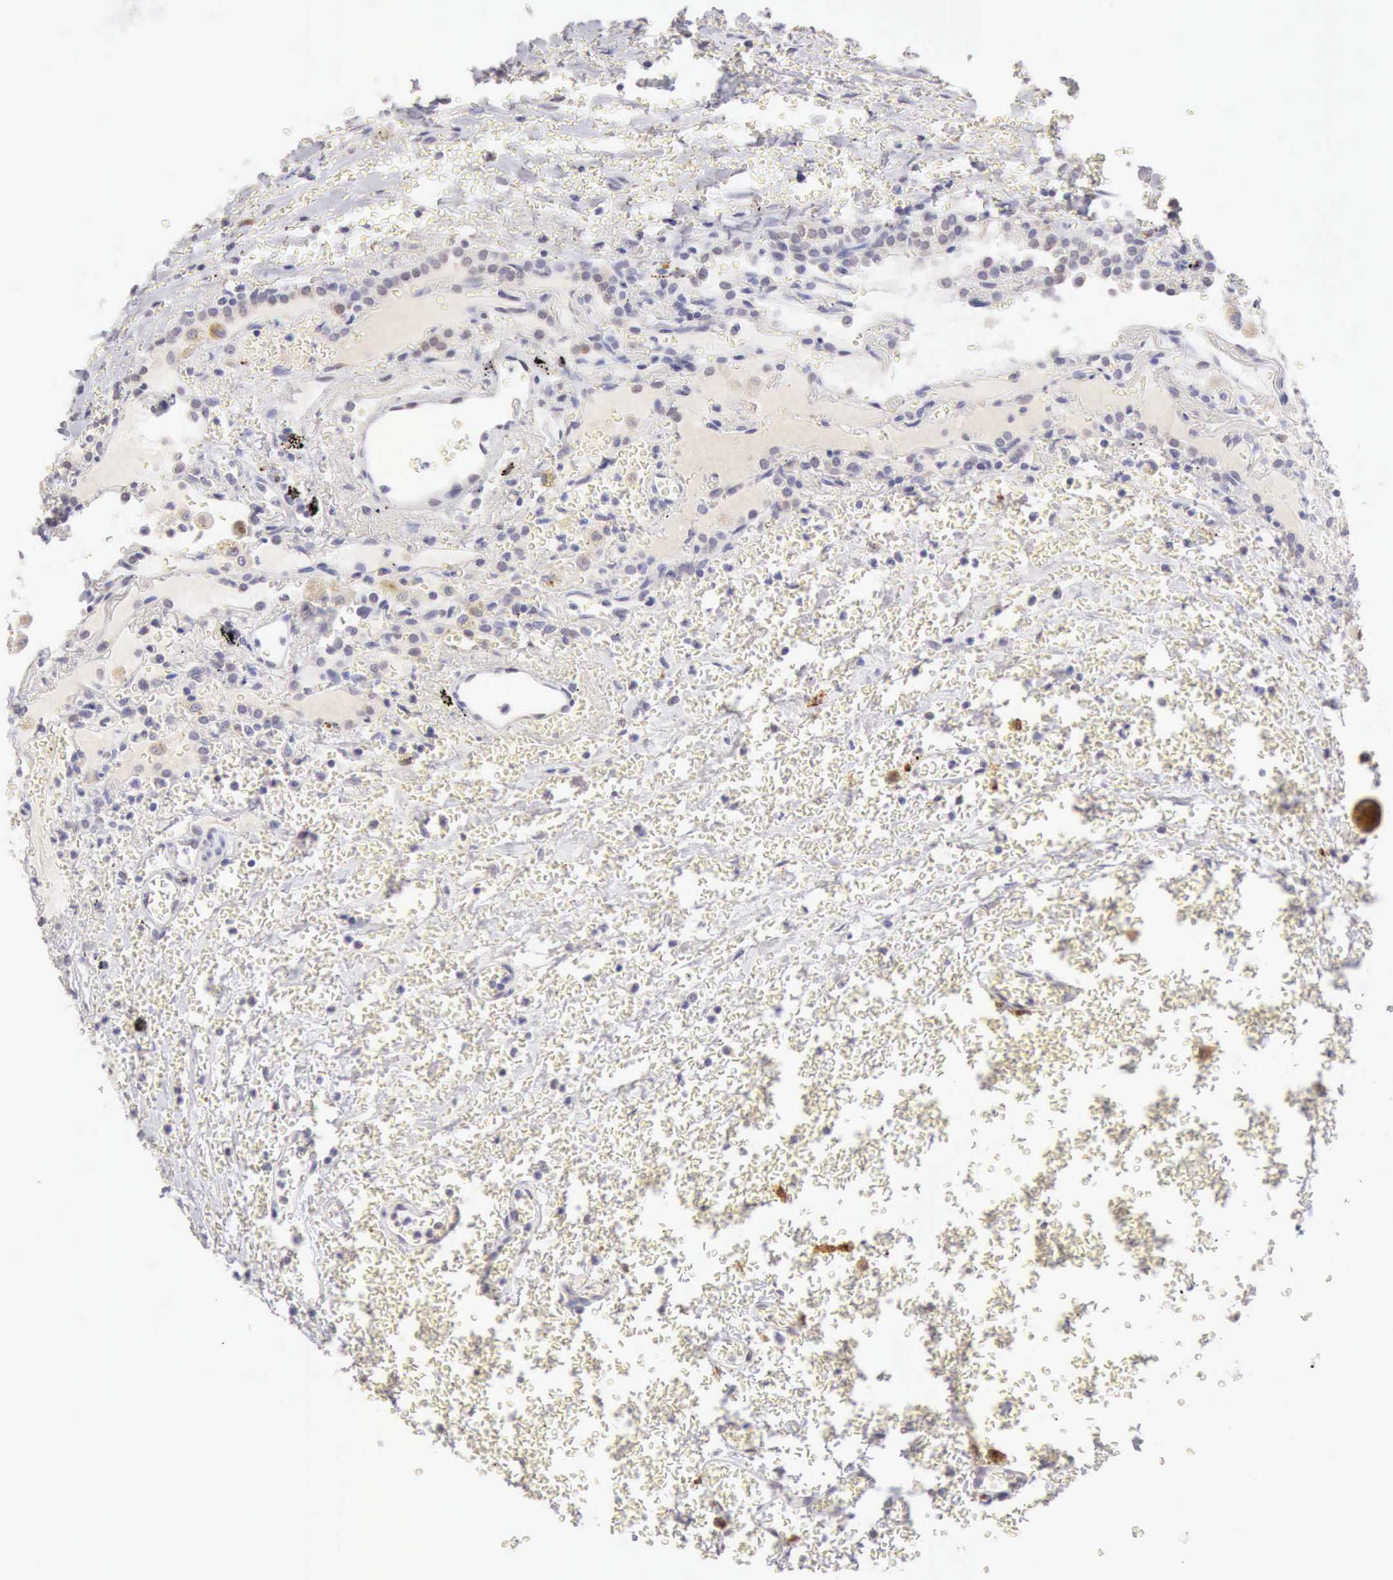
{"staining": {"intensity": "weak", "quantity": "<25%", "location": "cytoplasmic/membranous"}, "tissue": "carcinoid", "cell_type": "Tumor cells", "image_type": "cancer", "snomed": [{"axis": "morphology", "description": "Carcinoid, malignant, NOS"}, {"axis": "topography", "description": "Bronchus"}], "caption": "Tumor cells show no significant positivity in carcinoid. (DAB (3,3'-diaminobenzidine) immunohistochemistry visualized using brightfield microscopy, high magnification).", "gene": "RNASE1", "patient": {"sex": "male", "age": 55}}